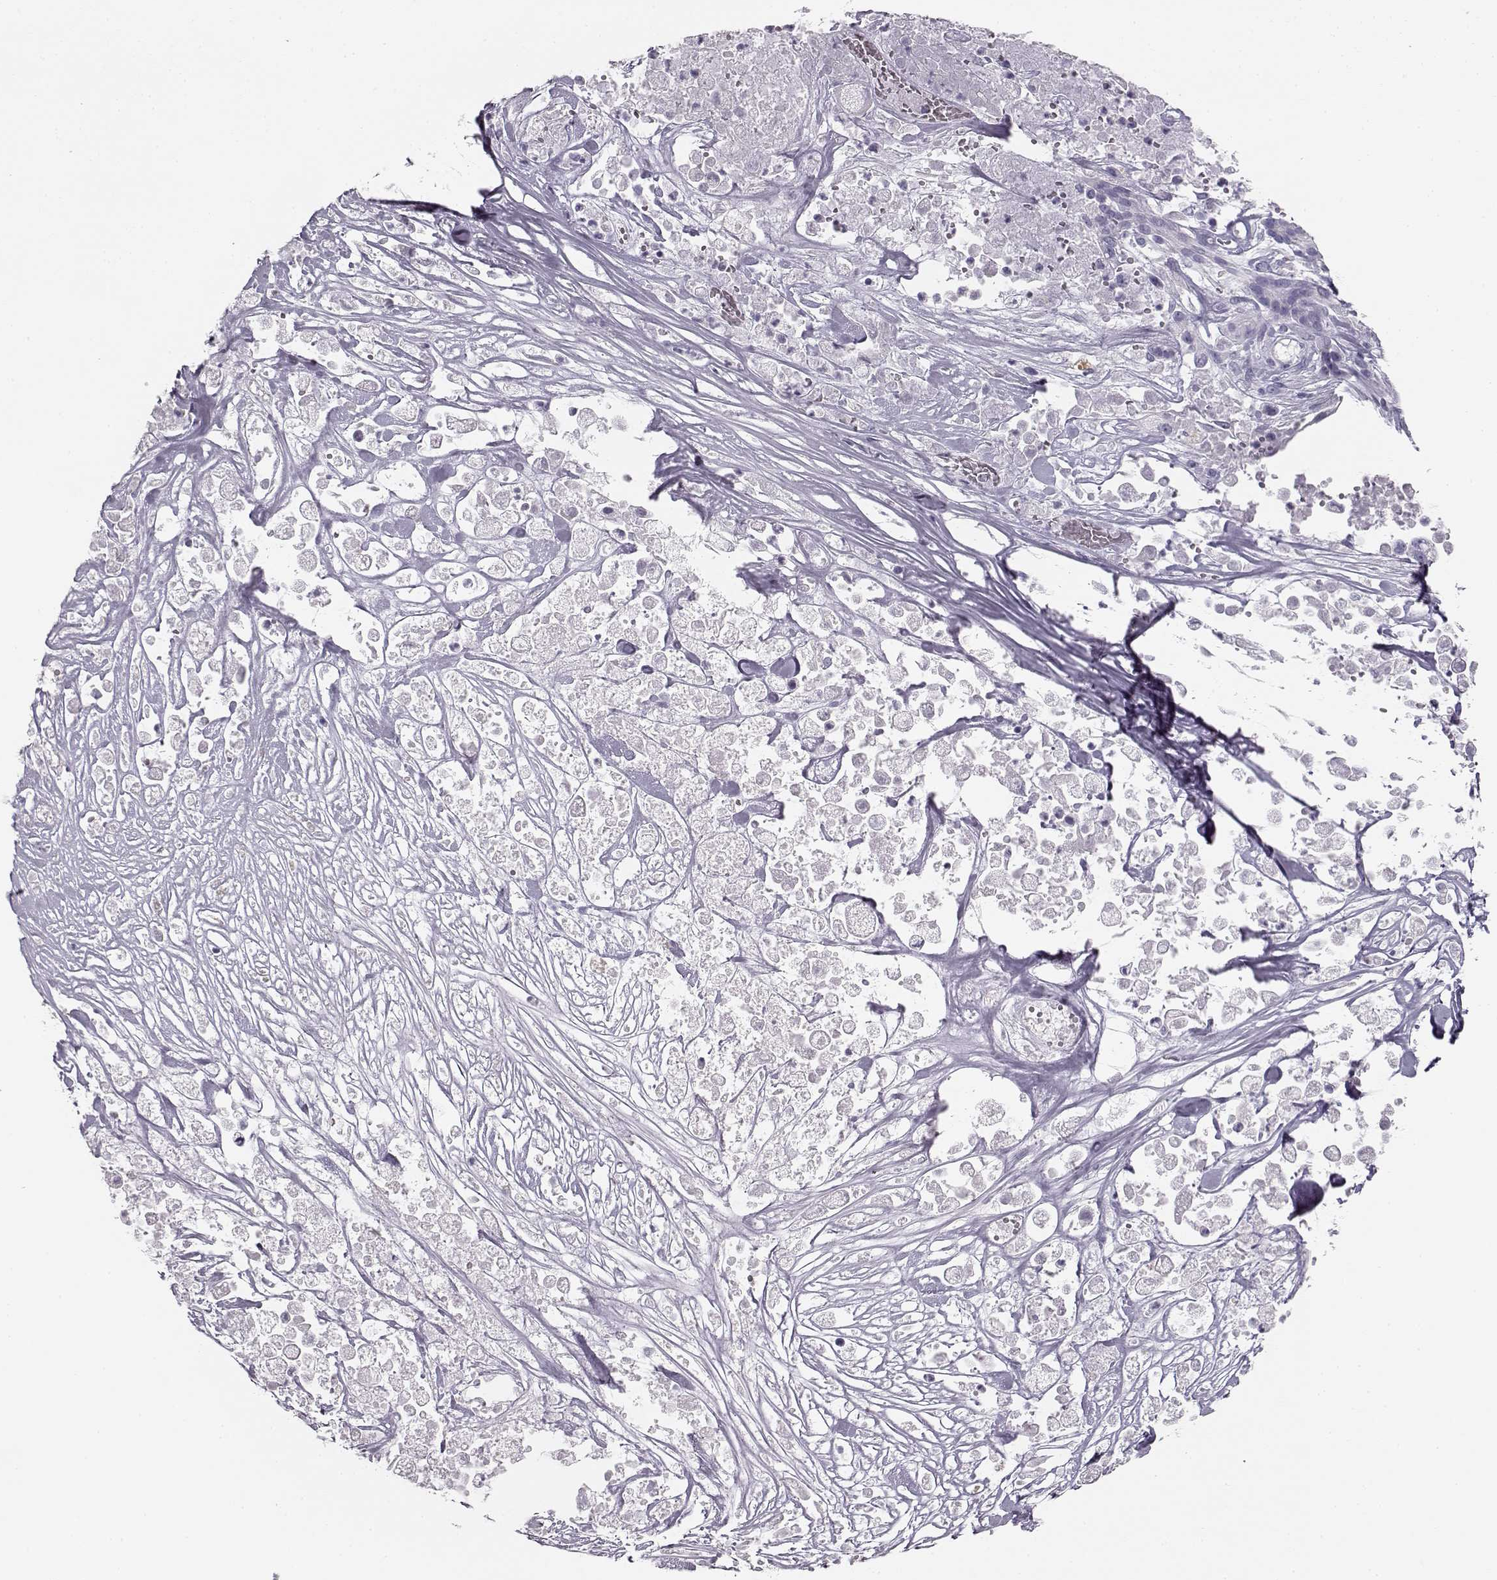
{"staining": {"intensity": "negative", "quantity": "none", "location": "none"}, "tissue": "pancreatic cancer", "cell_type": "Tumor cells", "image_type": "cancer", "snomed": [{"axis": "morphology", "description": "Adenocarcinoma, NOS"}, {"axis": "topography", "description": "Pancreas"}], "caption": "Protein analysis of adenocarcinoma (pancreatic) displays no significant expression in tumor cells.", "gene": "BFSP2", "patient": {"sex": "male", "age": 44}}